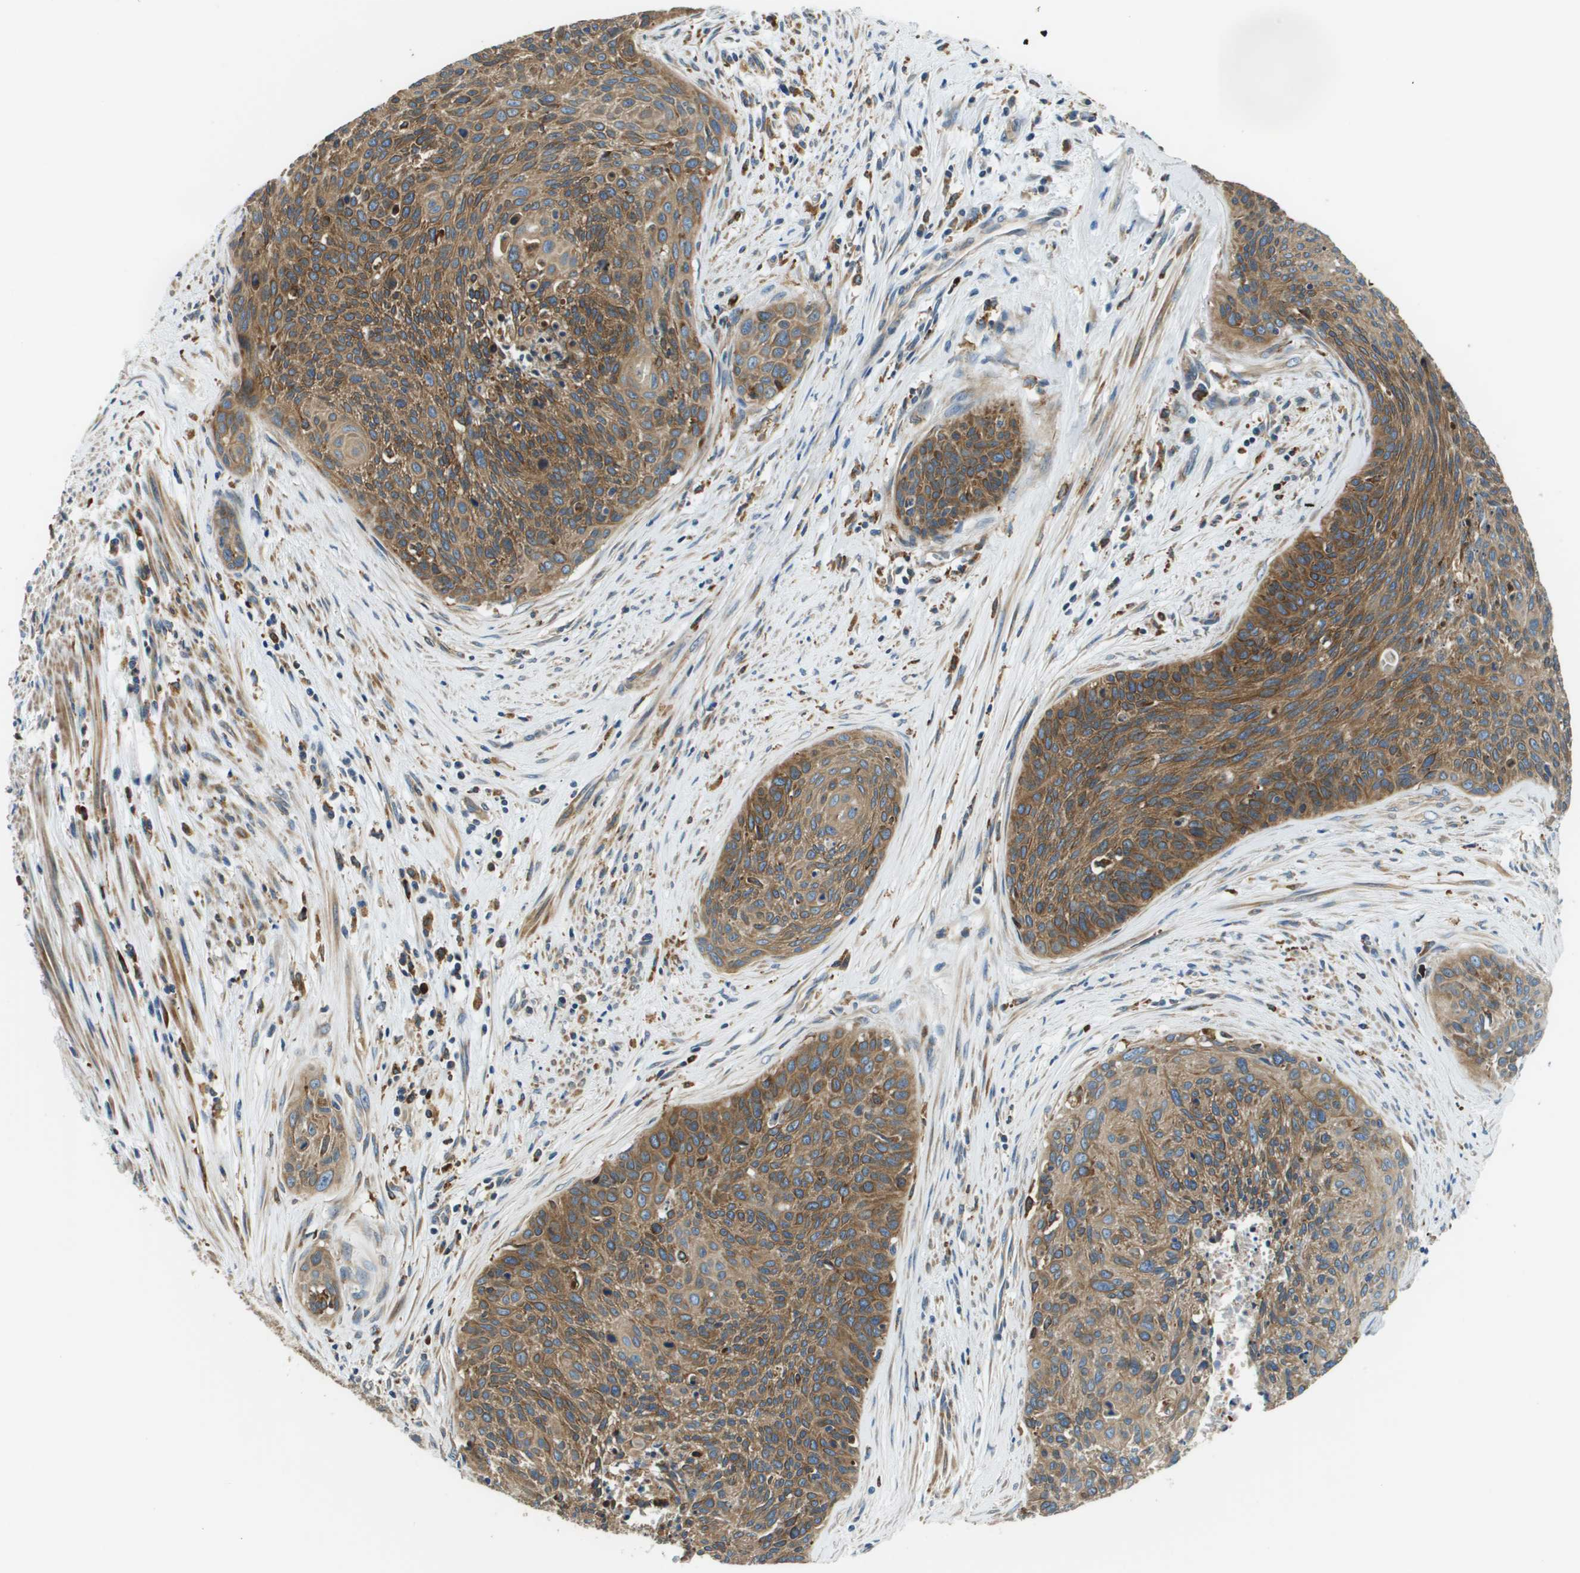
{"staining": {"intensity": "moderate", "quantity": ">75%", "location": "cytoplasmic/membranous"}, "tissue": "cervical cancer", "cell_type": "Tumor cells", "image_type": "cancer", "snomed": [{"axis": "morphology", "description": "Squamous cell carcinoma, NOS"}, {"axis": "topography", "description": "Cervix"}], "caption": "A high-resolution photomicrograph shows immunohistochemistry (IHC) staining of cervical cancer (squamous cell carcinoma), which exhibits moderate cytoplasmic/membranous staining in approximately >75% of tumor cells.", "gene": "CNPY3", "patient": {"sex": "female", "age": 55}}